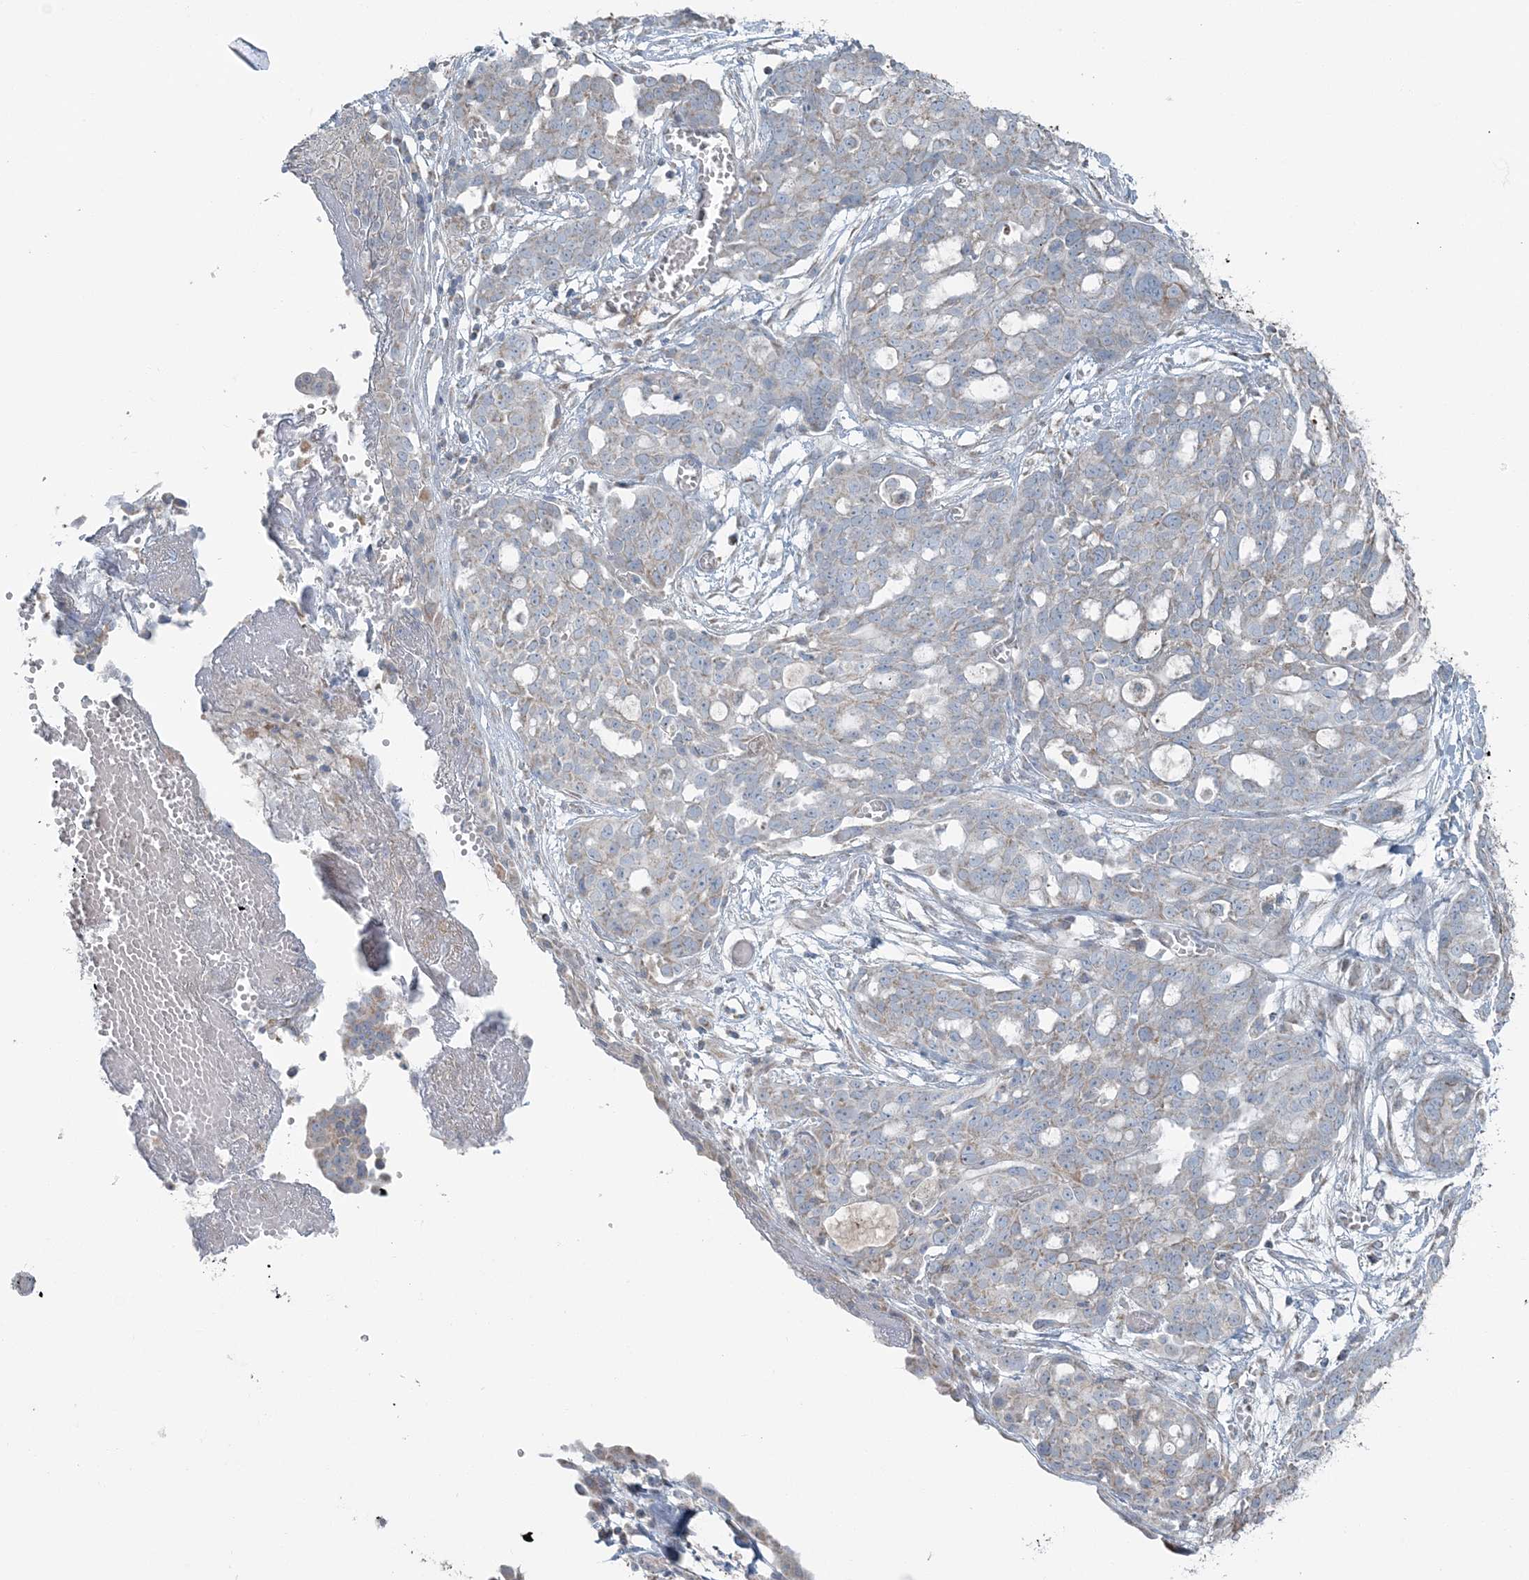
{"staining": {"intensity": "weak", "quantity": "<25%", "location": "cytoplasmic/membranous"}, "tissue": "ovarian cancer", "cell_type": "Tumor cells", "image_type": "cancer", "snomed": [{"axis": "morphology", "description": "Cystadenocarcinoma, serous, NOS"}, {"axis": "topography", "description": "Soft tissue"}, {"axis": "topography", "description": "Ovary"}], "caption": "A photomicrograph of ovarian cancer (serous cystadenocarcinoma) stained for a protein exhibits no brown staining in tumor cells.", "gene": "SLC22A16", "patient": {"sex": "female", "age": 57}}